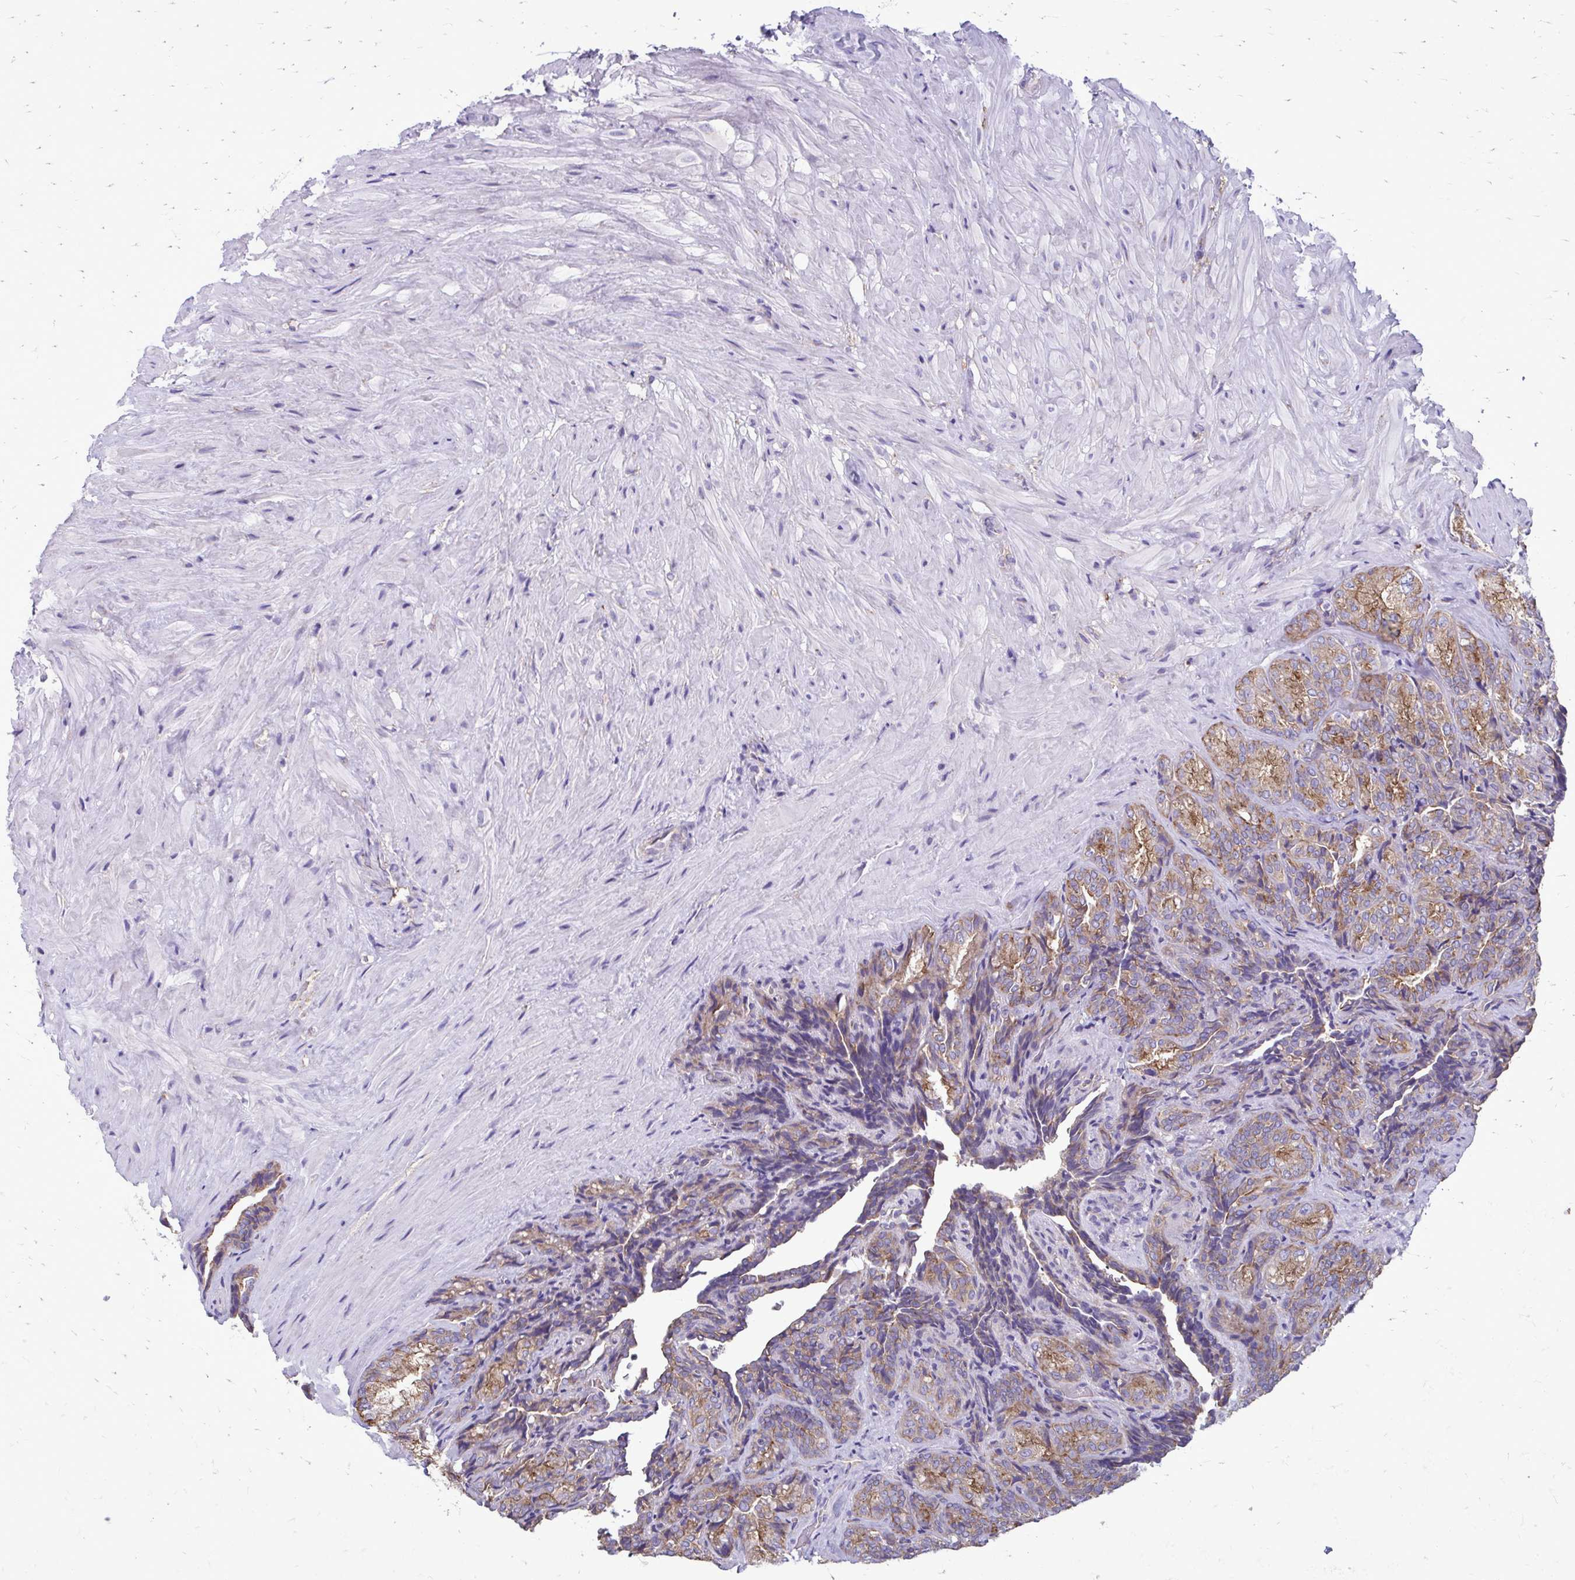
{"staining": {"intensity": "moderate", "quantity": ">75%", "location": "cytoplasmic/membranous"}, "tissue": "seminal vesicle", "cell_type": "Glandular cells", "image_type": "normal", "snomed": [{"axis": "morphology", "description": "Normal tissue, NOS"}, {"axis": "topography", "description": "Seminal veicle"}], "caption": "A photomicrograph of seminal vesicle stained for a protein exhibits moderate cytoplasmic/membranous brown staining in glandular cells.", "gene": "CLTA", "patient": {"sex": "male", "age": 68}}